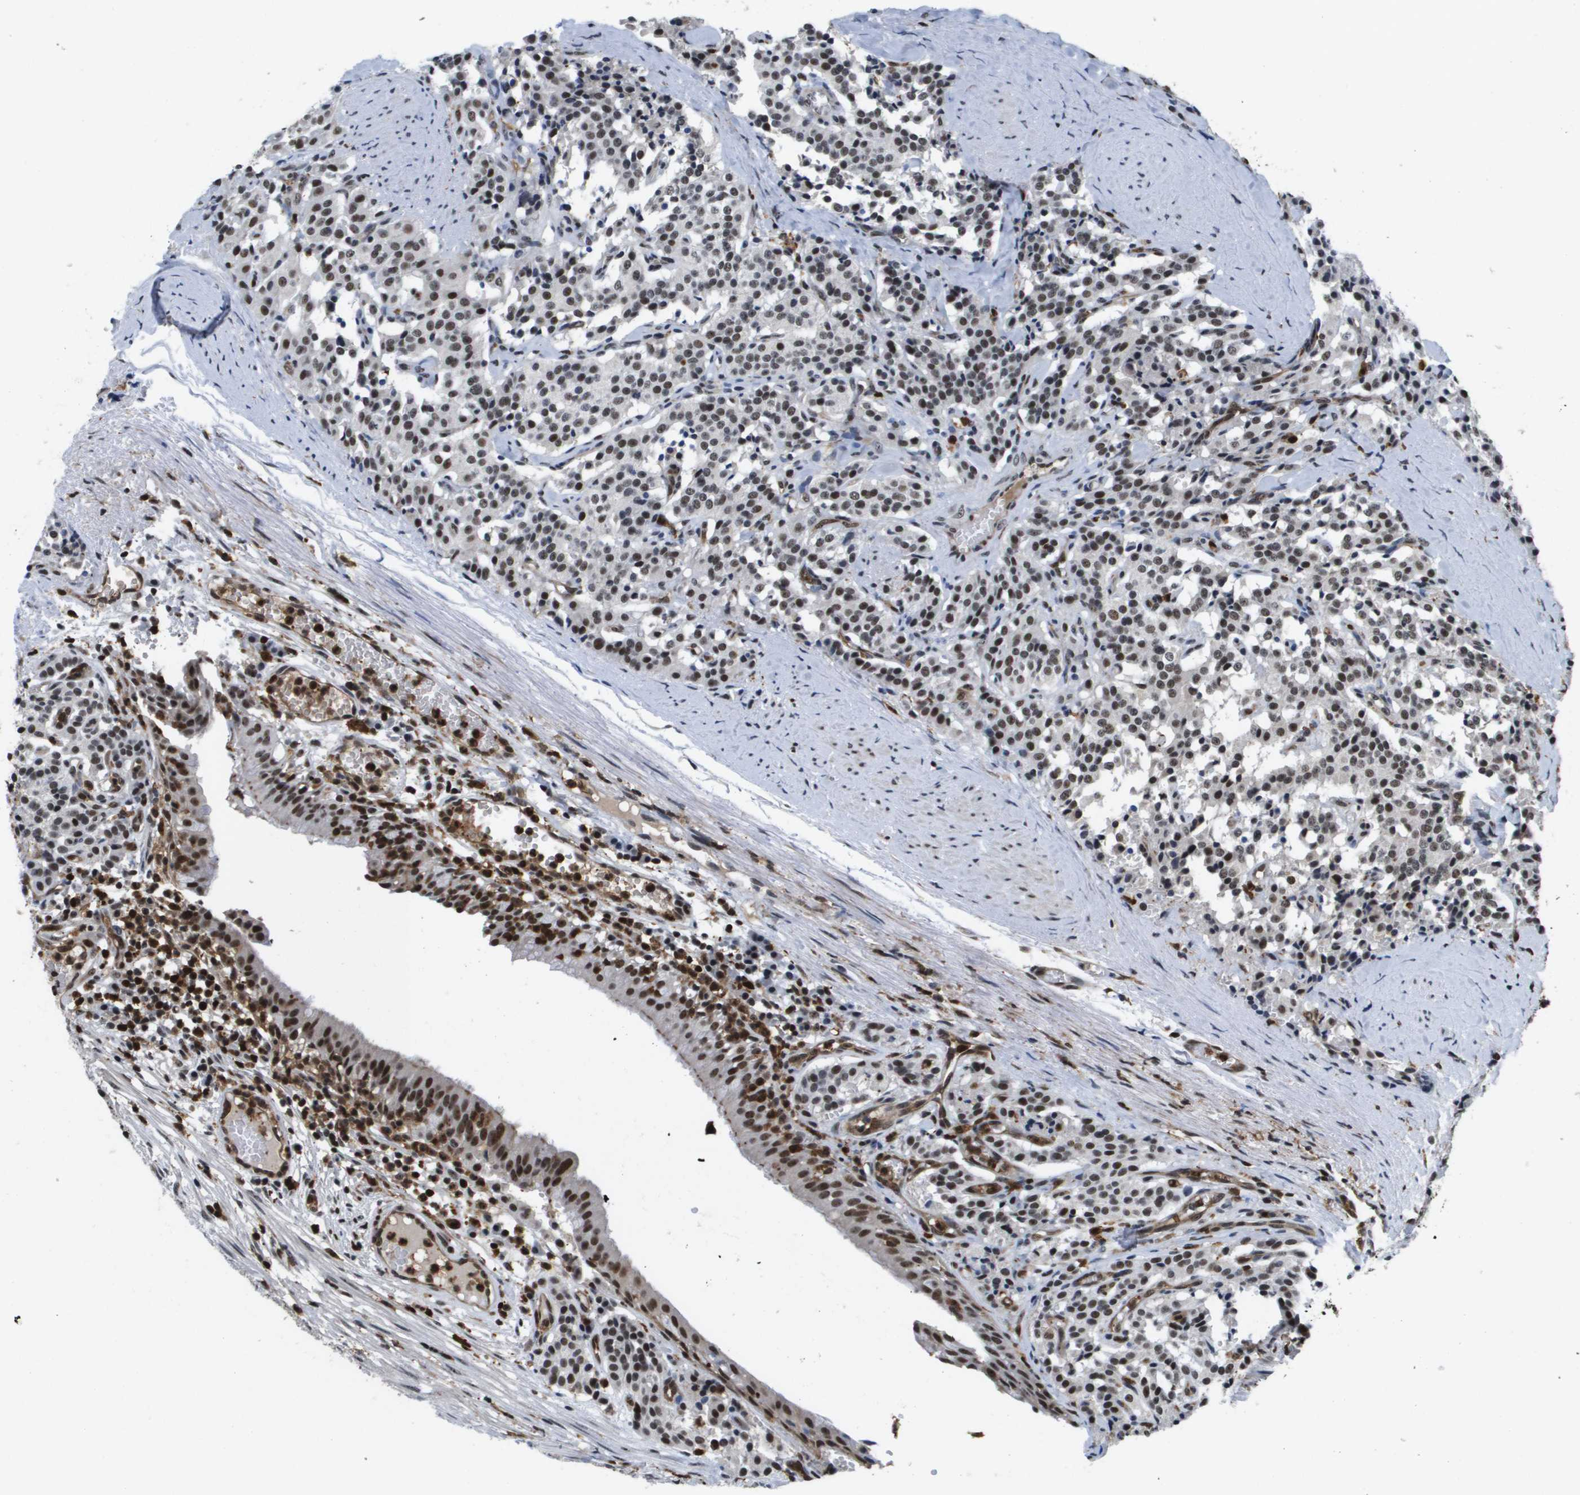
{"staining": {"intensity": "moderate", "quantity": ">75%", "location": "nuclear"}, "tissue": "carcinoid", "cell_type": "Tumor cells", "image_type": "cancer", "snomed": [{"axis": "morphology", "description": "Carcinoid, malignant, NOS"}, {"axis": "topography", "description": "Lung"}], "caption": "Immunohistochemical staining of carcinoid demonstrates moderate nuclear protein staining in approximately >75% of tumor cells. The staining was performed using DAB (3,3'-diaminobenzidine) to visualize the protein expression in brown, while the nuclei were stained in blue with hematoxylin (Magnification: 20x).", "gene": "EP400", "patient": {"sex": "male", "age": 30}}